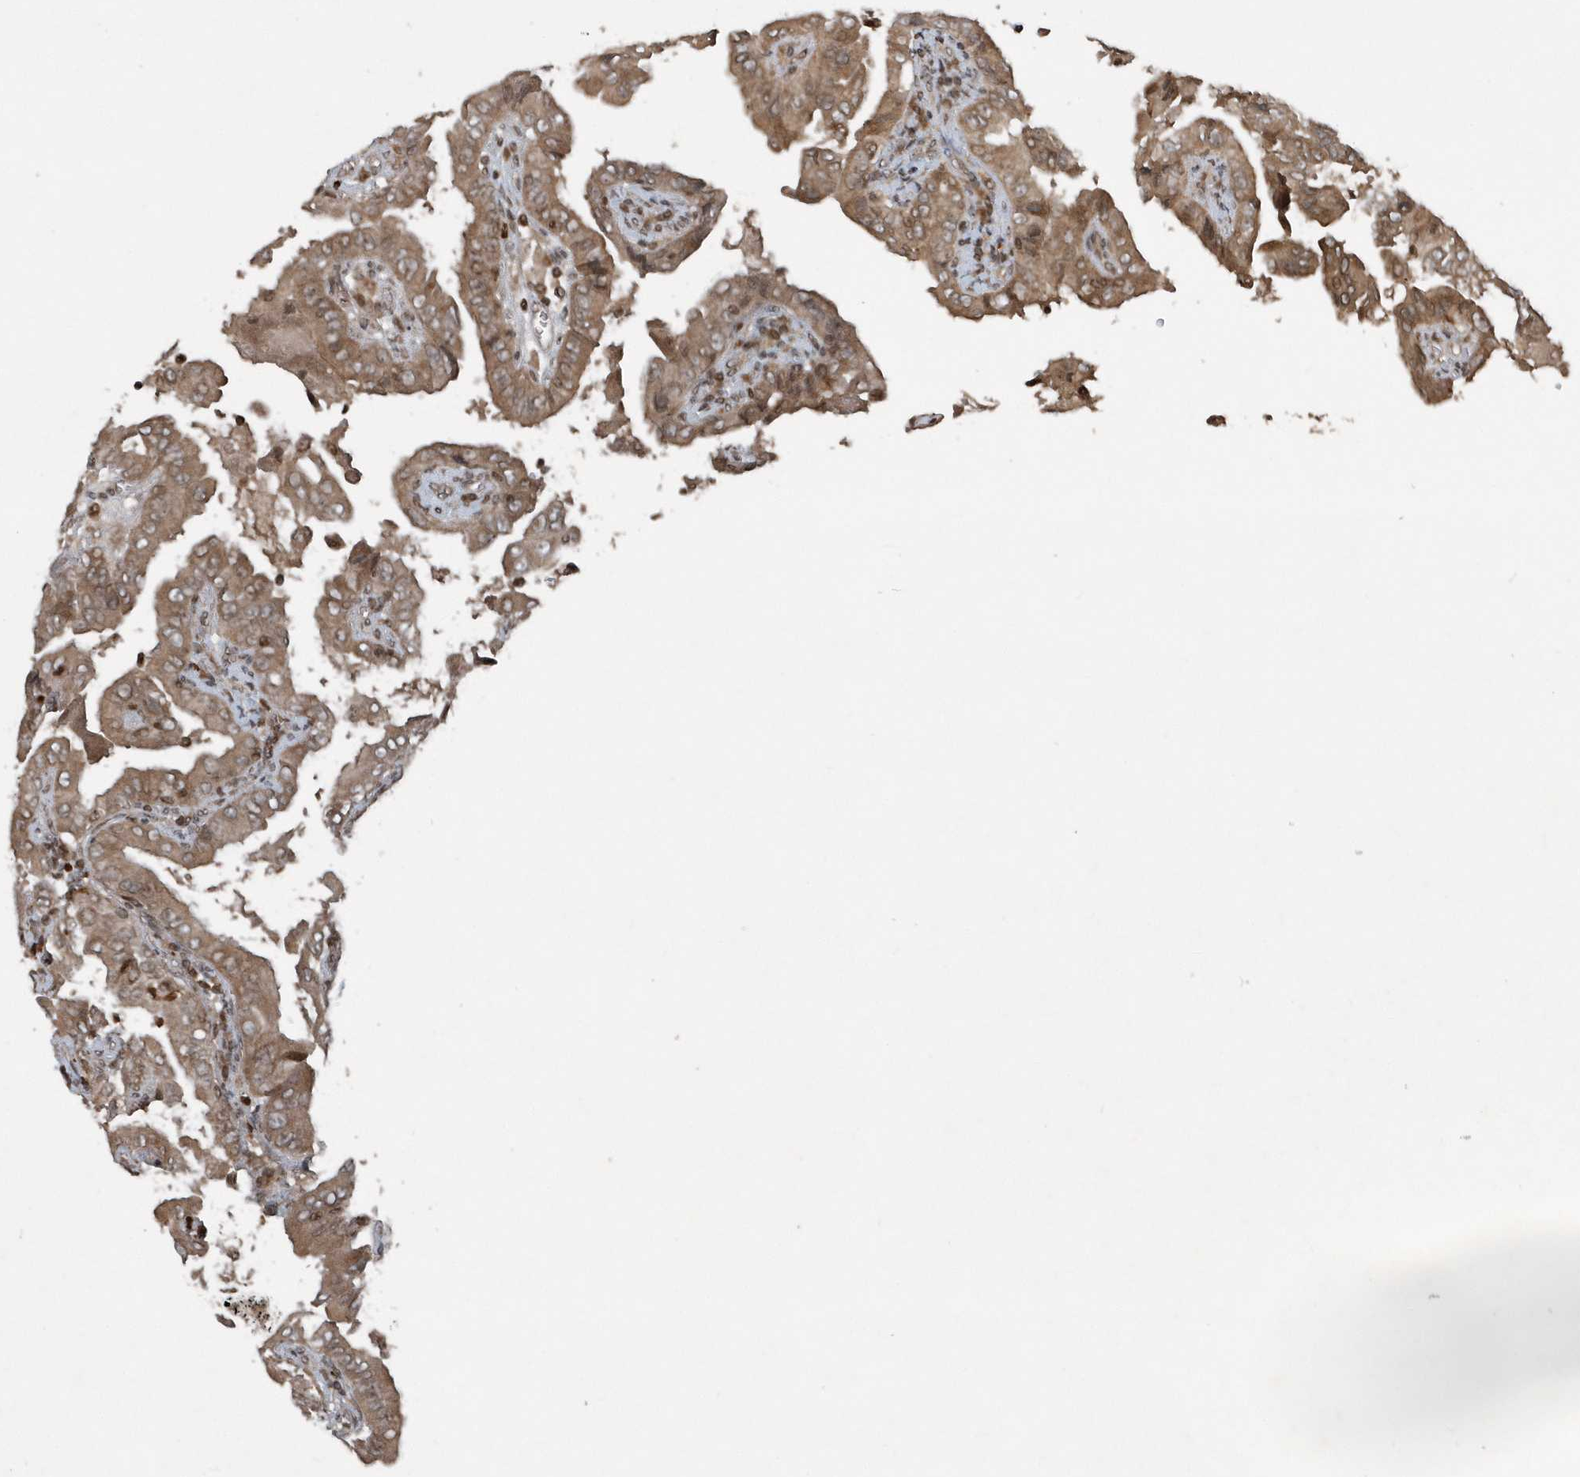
{"staining": {"intensity": "moderate", "quantity": ">75%", "location": "cytoplasmic/membranous"}, "tissue": "thyroid cancer", "cell_type": "Tumor cells", "image_type": "cancer", "snomed": [{"axis": "morphology", "description": "Papillary adenocarcinoma, NOS"}, {"axis": "topography", "description": "Thyroid gland"}], "caption": "A high-resolution histopathology image shows immunohistochemistry staining of papillary adenocarcinoma (thyroid), which exhibits moderate cytoplasmic/membranous expression in about >75% of tumor cells. (brown staining indicates protein expression, while blue staining denotes nuclei).", "gene": "EIF2B1", "patient": {"sex": "male", "age": 33}}